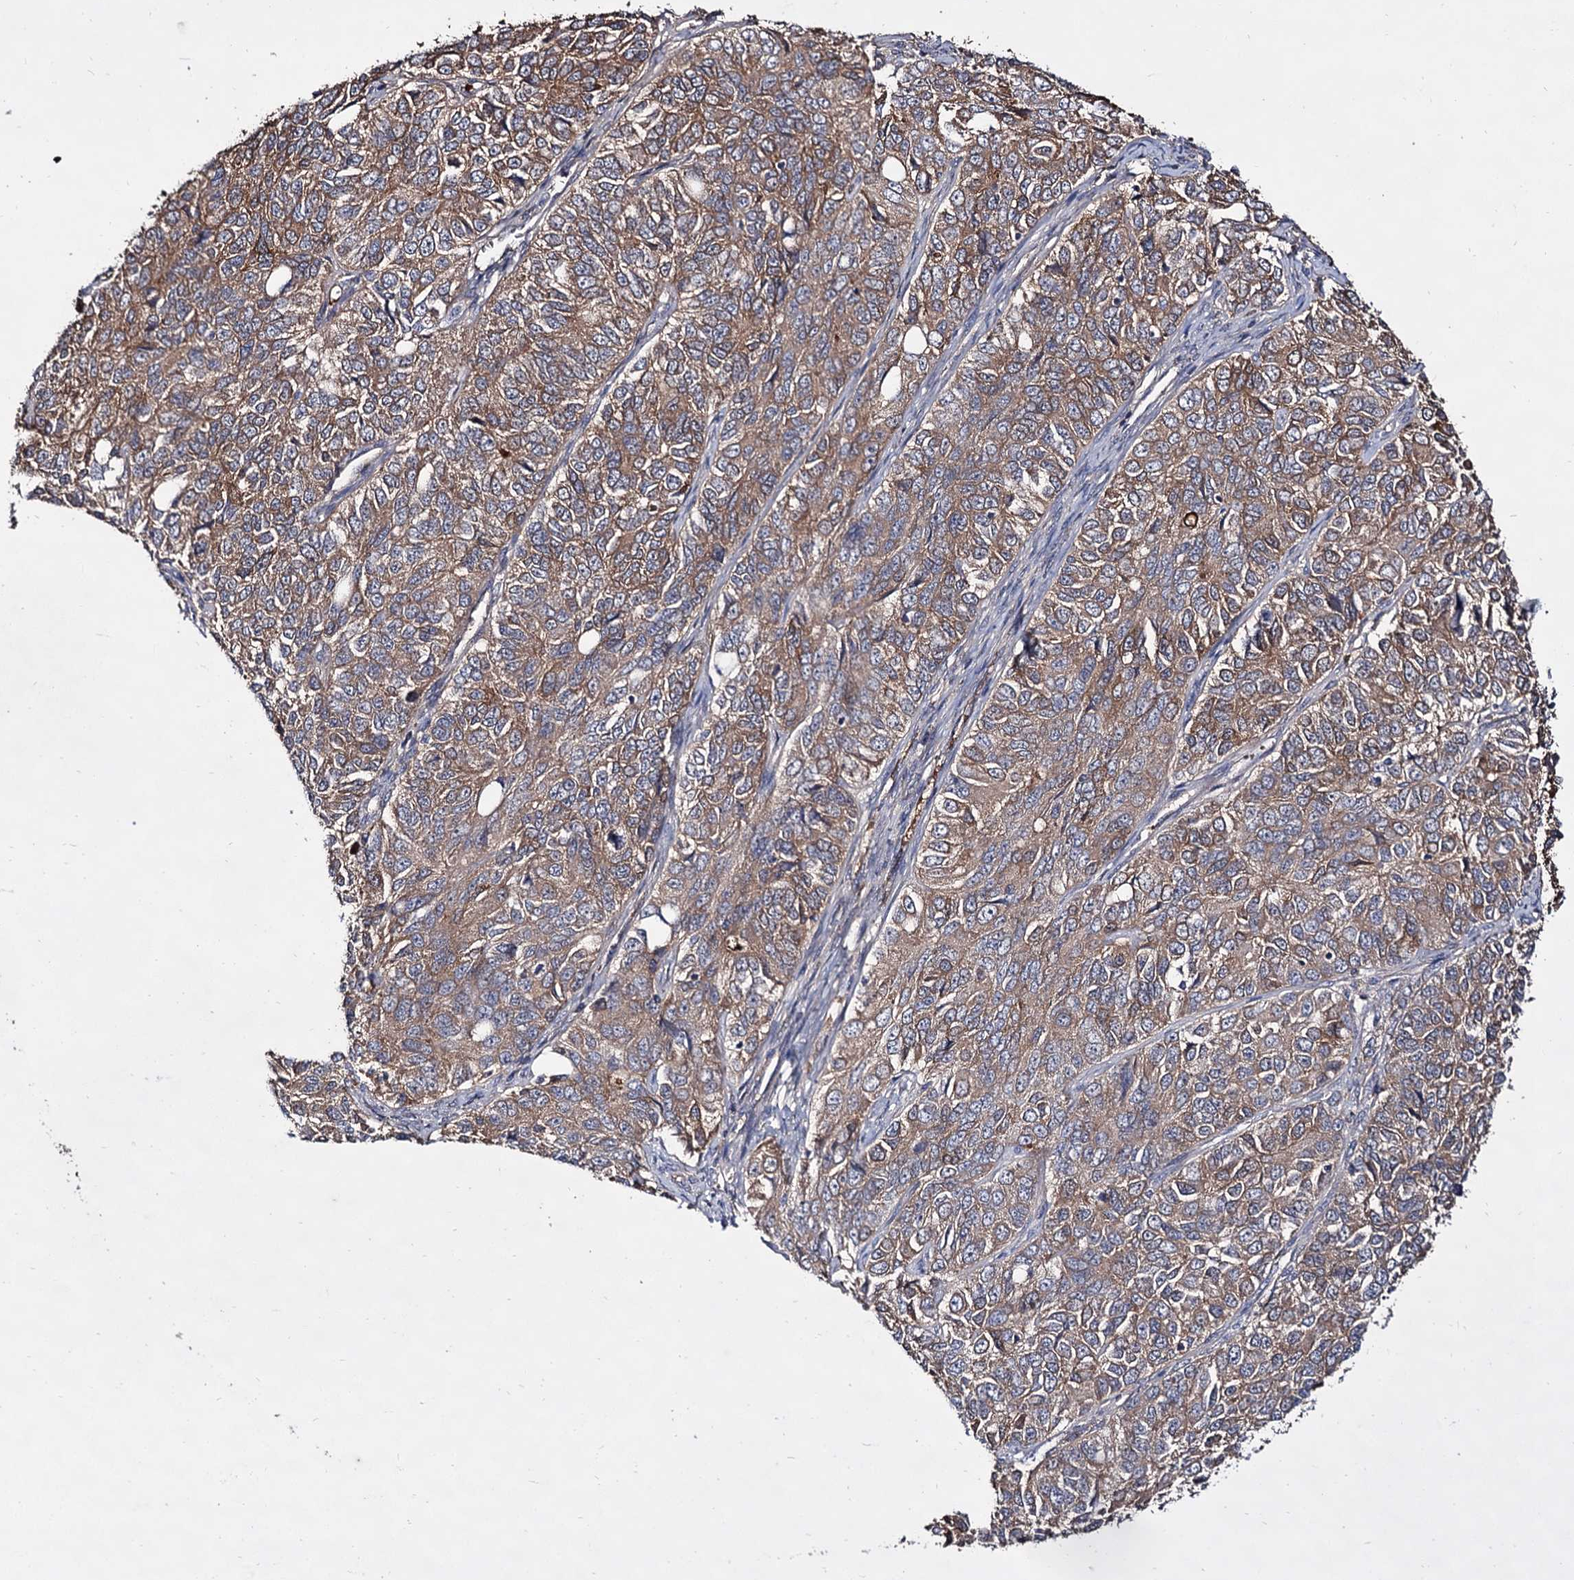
{"staining": {"intensity": "moderate", "quantity": ">75%", "location": "cytoplasmic/membranous"}, "tissue": "ovarian cancer", "cell_type": "Tumor cells", "image_type": "cancer", "snomed": [{"axis": "morphology", "description": "Carcinoma, endometroid"}, {"axis": "topography", "description": "Ovary"}], "caption": "The photomicrograph demonstrates staining of ovarian cancer, revealing moderate cytoplasmic/membranous protein positivity (brown color) within tumor cells. The staining is performed using DAB (3,3'-diaminobenzidine) brown chromogen to label protein expression. The nuclei are counter-stained blue using hematoxylin.", "gene": "ARFIP2", "patient": {"sex": "female", "age": 51}}